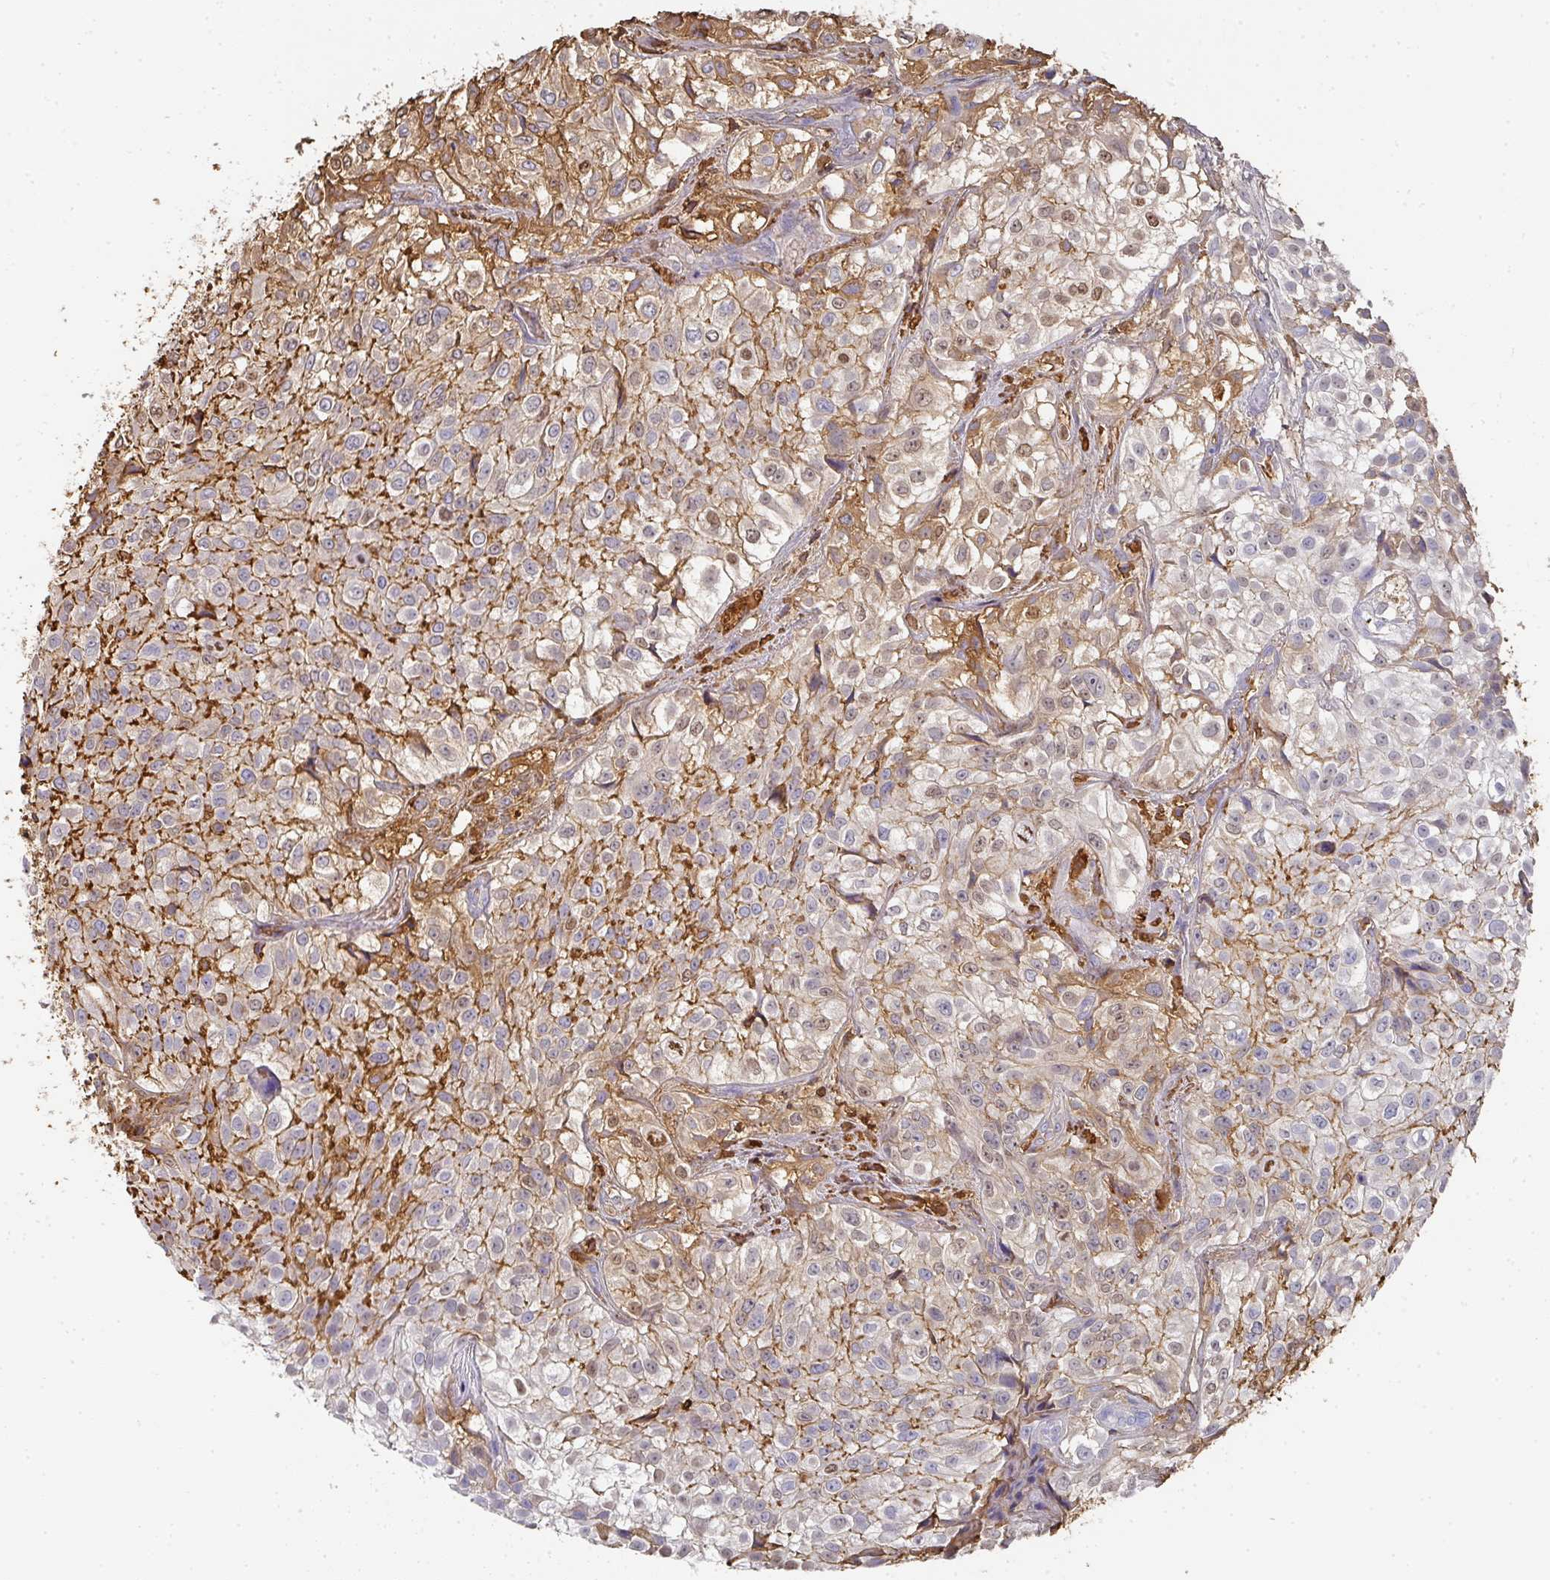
{"staining": {"intensity": "moderate", "quantity": "<25%", "location": "cytoplasmic/membranous"}, "tissue": "urothelial cancer", "cell_type": "Tumor cells", "image_type": "cancer", "snomed": [{"axis": "morphology", "description": "Urothelial carcinoma, High grade"}, {"axis": "topography", "description": "Urinary bladder"}], "caption": "Protein staining of urothelial cancer tissue reveals moderate cytoplasmic/membranous staining in approximately <25% of tumor cells.", "gene": "ALB", "patient": {"sex": "male", "age": 56}}